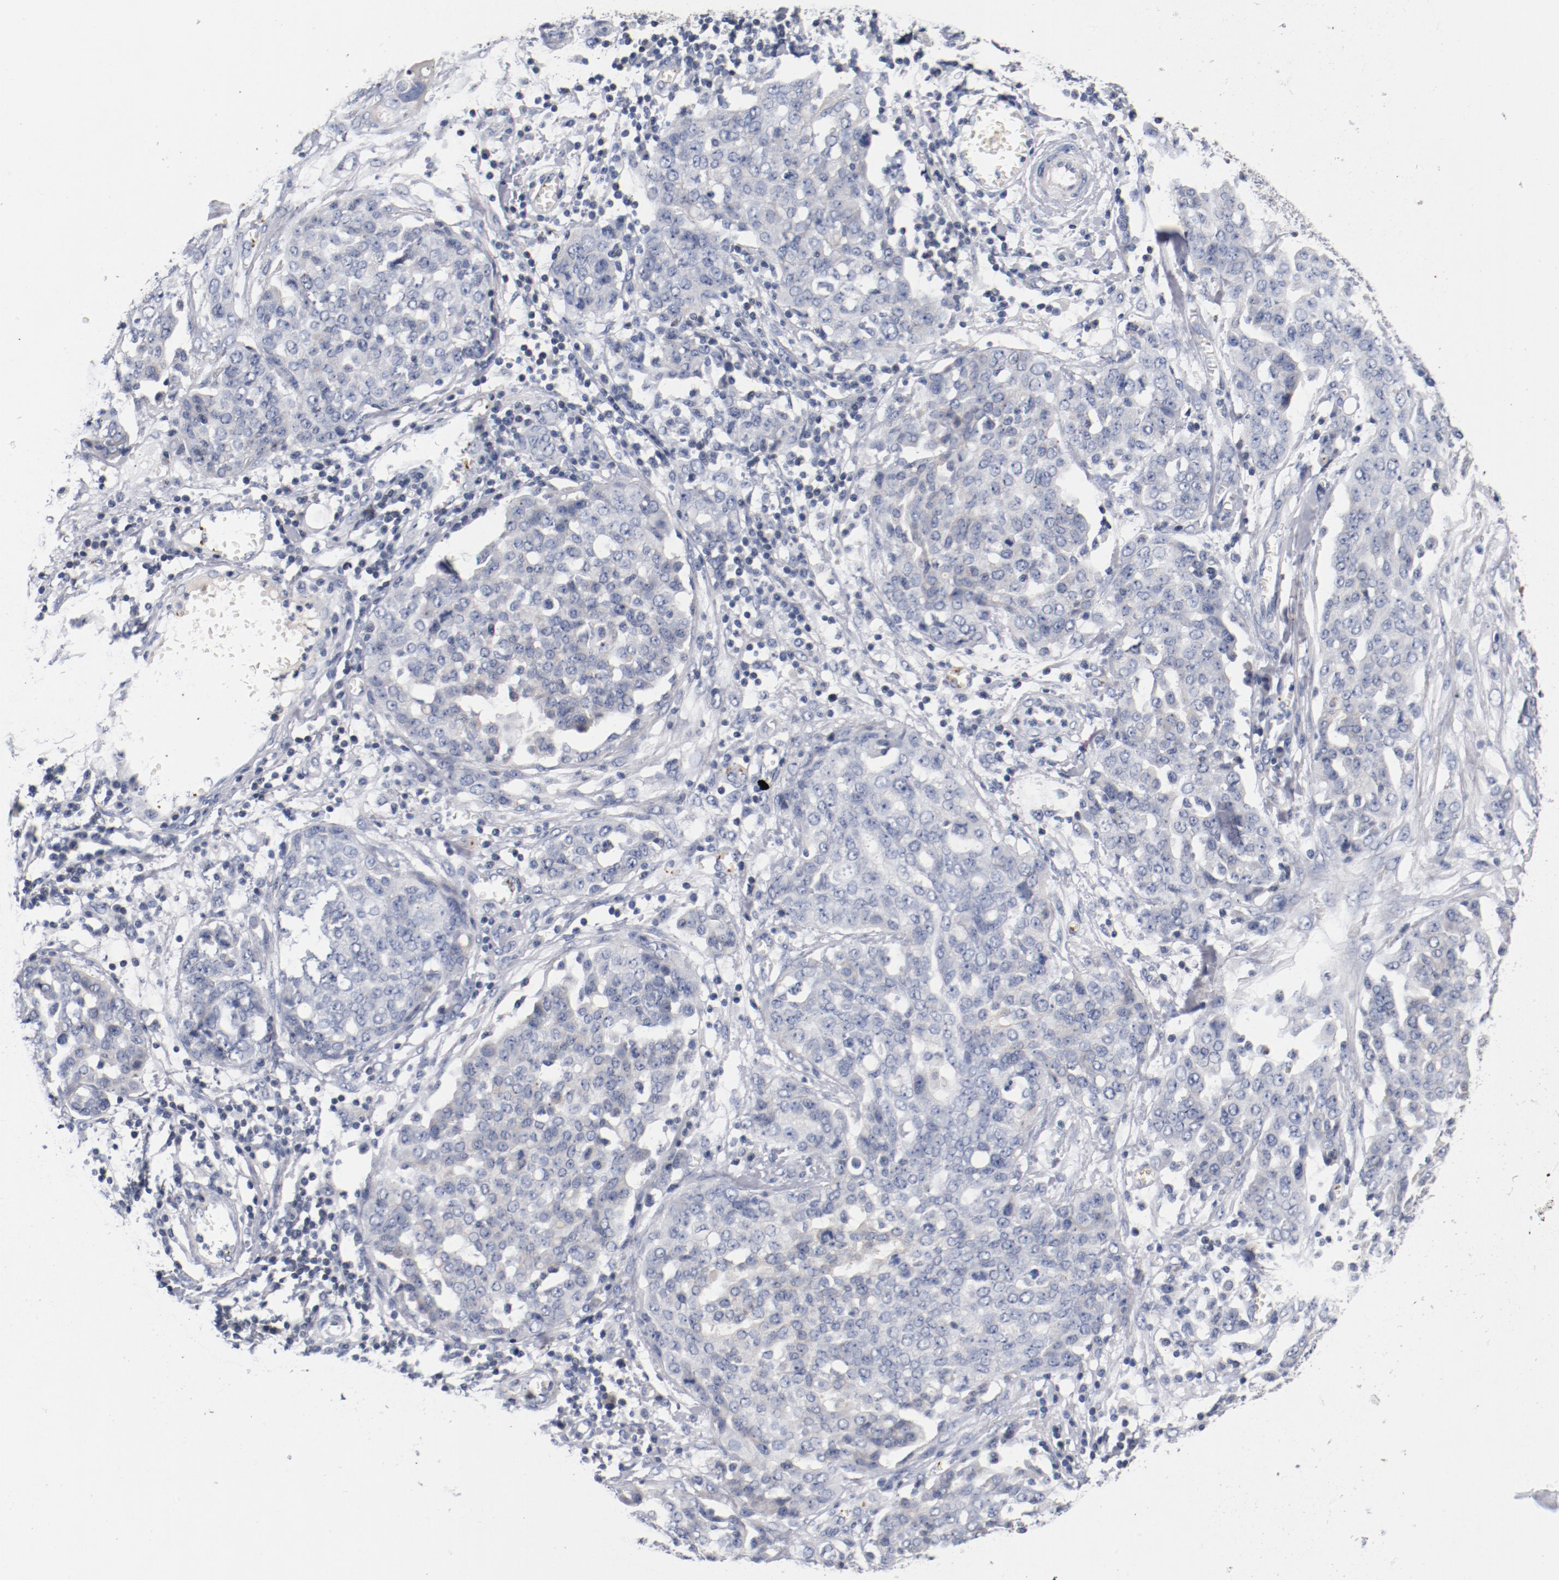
{"staining": {"intensity": "negative", "quantity": "none", "location": "none"}, "tissue": "ovarian cancer", "cell_type": "Tumor cells", "image_type": "cancer", "snomed": [{"axis": "morphology", "description": "Cystadenocarcinoma, serous, NOS"}, {"axis": "topography", "description": "Soft tissue"}, {"axis": "topography", "description": "Ovary"}], "caption": "Immunohistochemistry micrograph of serous cystadenocarcinoma (ovarian) stained for a protein (brown), which displays no positivity in tumor cells.", "gene": "PIM1", "patient": {"sex": "female", "age": 57}}